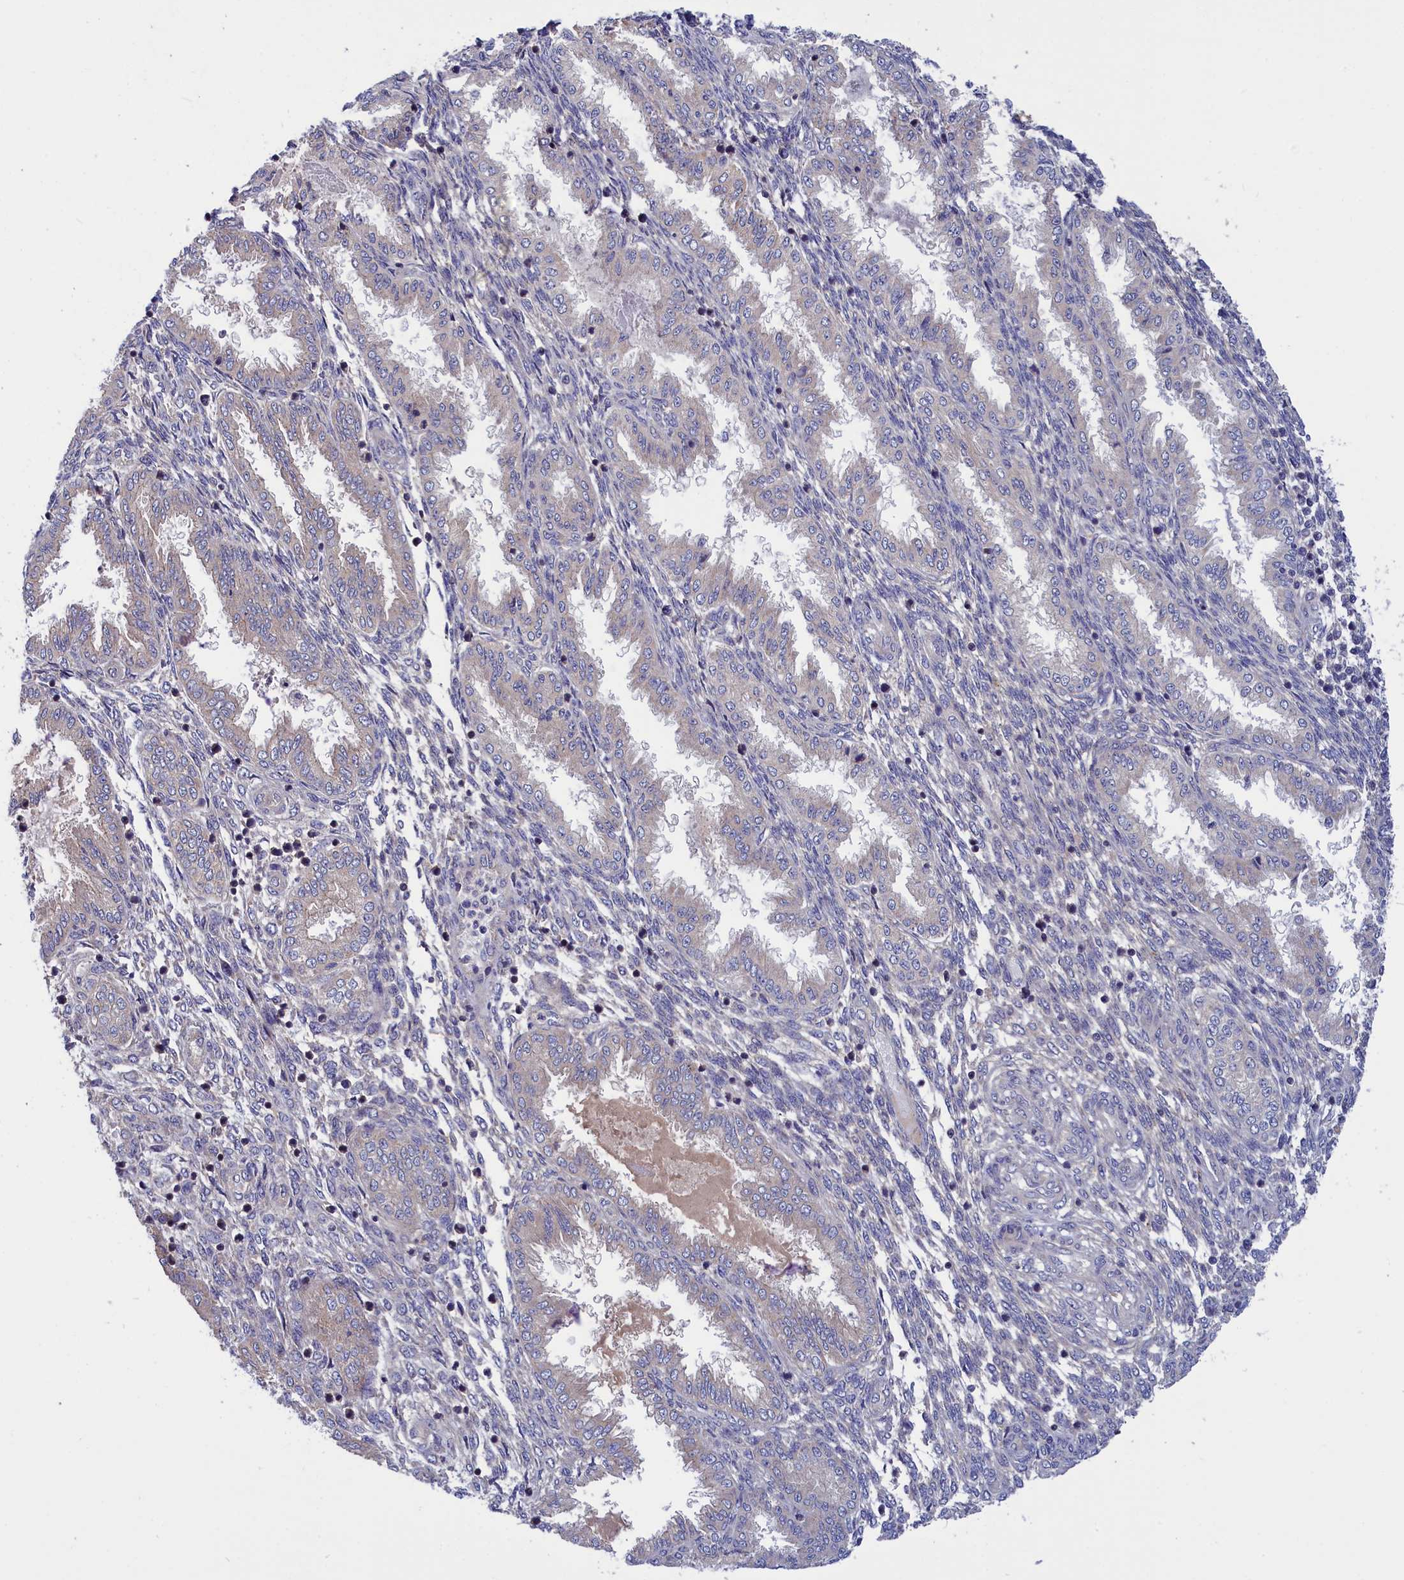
{"staining": {"intensity": "negative", "quantity": "none", "location": "none"}, "tissue": "endometrium", "cell_type": "Cells in endometrial stroma", "image_type": "normal", "snomed": [{"axis": "morphology", "description": "Normal tissue, NOS"}, {"axis": "topography", "description": "Endometrium"}], "caption": "An IHC micrograph of unremarkable endometrium is shown. There is no staining in cells in endometrial stroma of endometrium. (IHC, brightfield microscopy, high magnification).", "gene": "CRACD", "patient": {"sex": "female", "age": 33}}